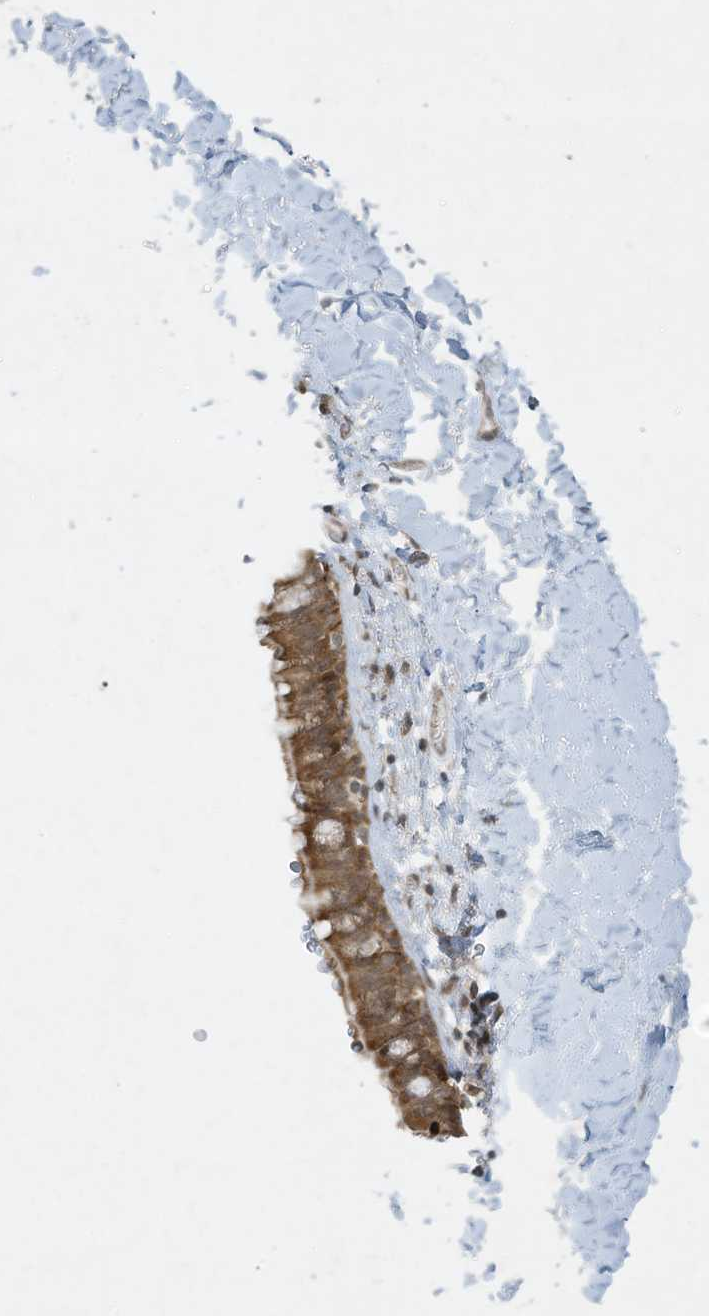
{"staining": {"intensity": "moderate", "quantity": ">75%", "location": "cytoplasmic/membranous"}, "tissue": "bronchus", "cell_type": "Respiratory epithelial cells", "image_type": "normal", "snomed": [{"axis": "morphology", "description": "Normal tissue, NOS"}, {"axis": "topography", "description": "Cartilage tissue"}, {"axis": "topography", "description": "Bronchus"}], "caption": "Bronchus stained with DAB (3,3'-diaminobenzidine) immunohistochemistry demonstrates medium levels of moderate cytoplasmic/membranous staining in about >75% of respiratory epithelial cells.", "gene": "ZNF263", "patient": {"sex": "female", "age": 36}}